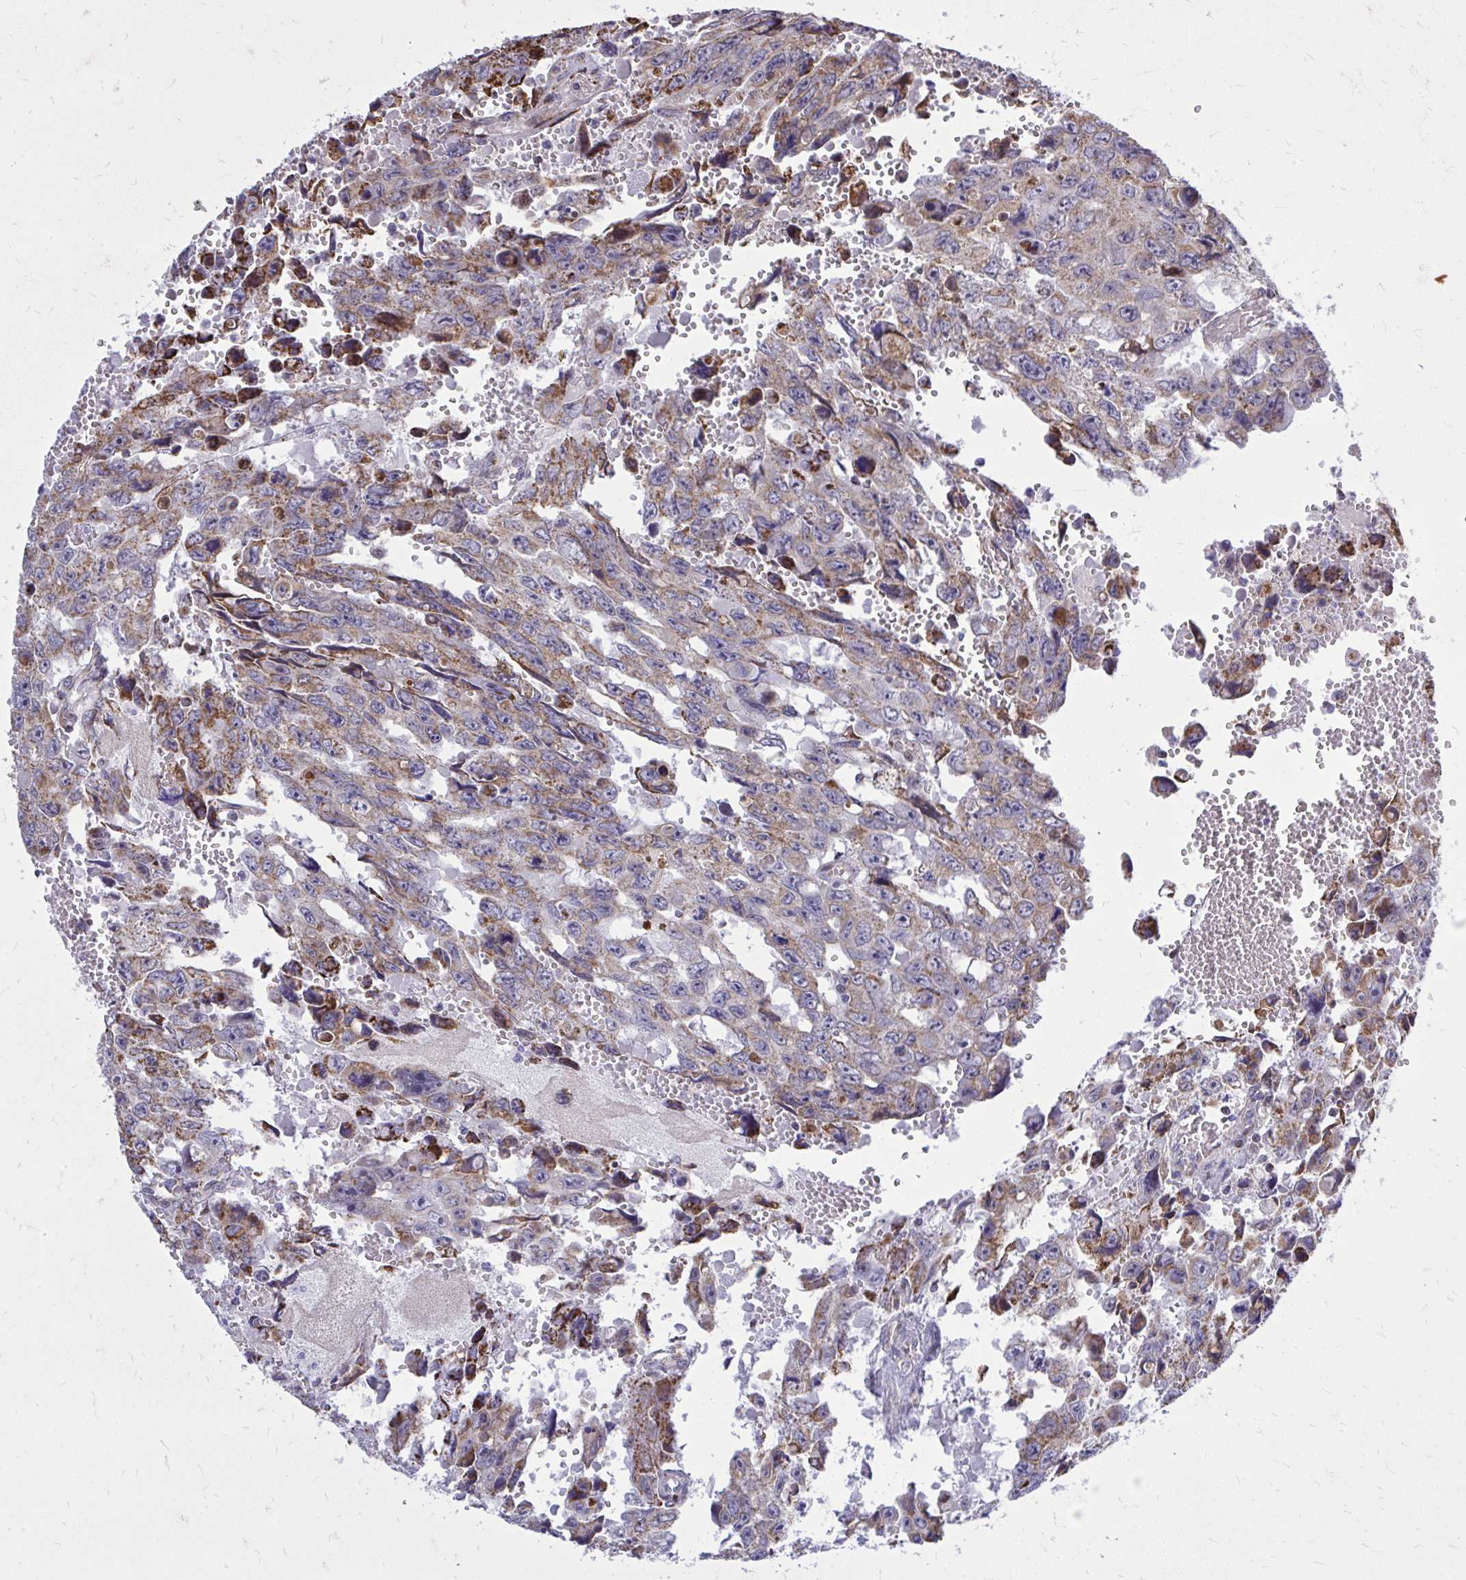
{"staining": {"intensity": "moderate", "quantity": ">75%", "location": "cytoplasmic/membranous"}, "tissue": "testis cancer", "cell_type": "Tumor cells", "image_type": "cancer", "snomed": [{"axis": "morphology", "description": "Seminoma, NOS"}, {"axis": "topography", "description": "Testis"}], "caption": "Immunohistochemical staining of human seminoma (testis) demonstrates moderate cytoplasmic/membranous protein positivity in approximately >75% of tumor cells.", "gene": "ZNF362", "patient": {"sex": "male", "age": 26}}